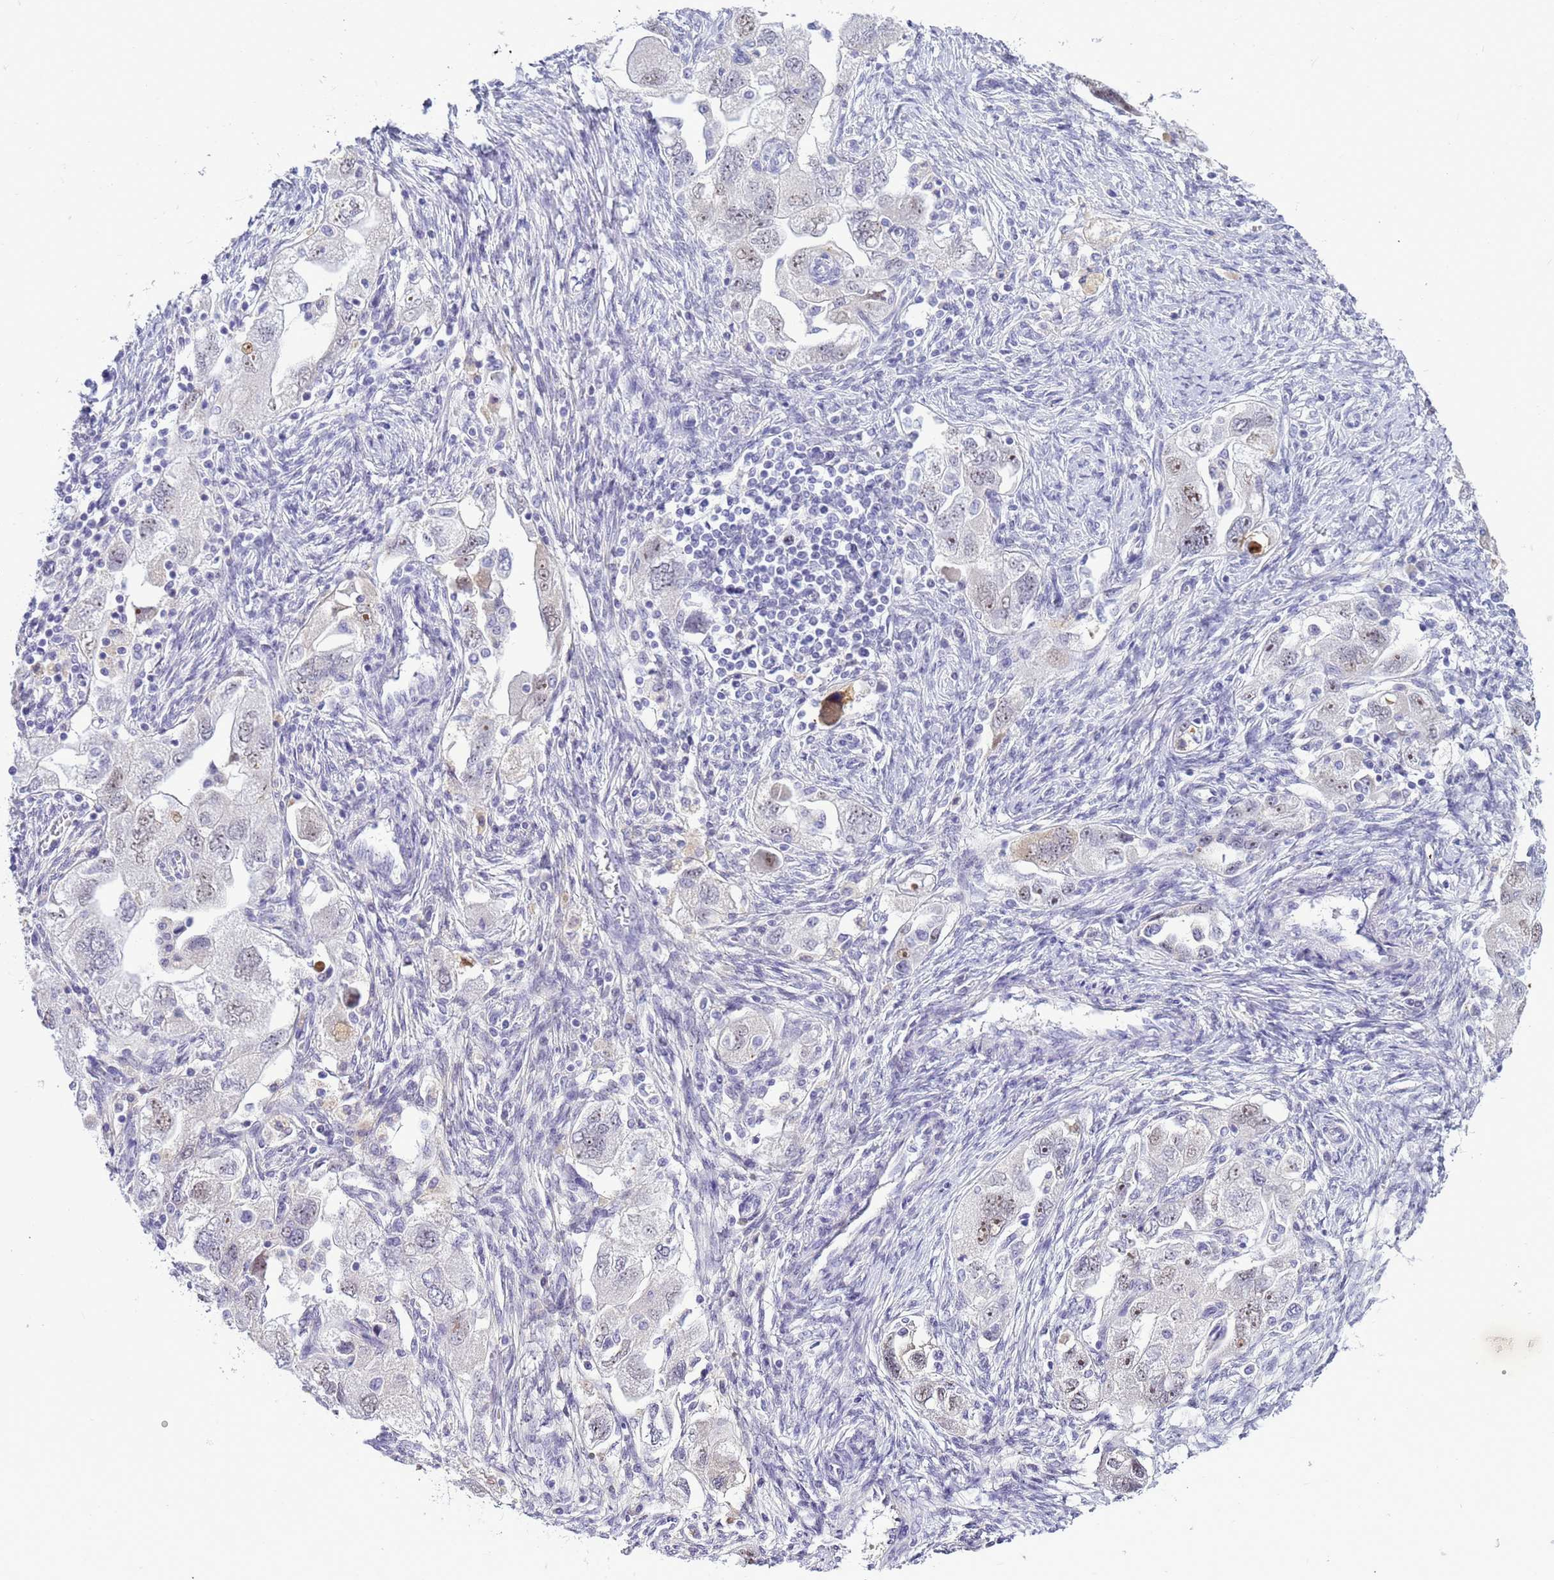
{"staining": {"intensity": "weak", "quantity": "<25%", "location": "nuclear"}, "tissue": "ovarian cancer", "cell_type": "Tumor cells", "image_type": "cancer", "snomed": [{"axis": "morphology", "description": "Carcinoma, NOS"}, {"axis": "morphology", "description": "Cystadenocarcinoma, serous, NOS"}, {"axis": "topography", "description": "Ovary"}], "caption": "This is an immunohistochemistry (IHC) photomicrograph of human ovarian cancer. There is no staining in tumor cells.", "gene": "DMRTC2", "patient": {"sex": "female", "age": 69}}